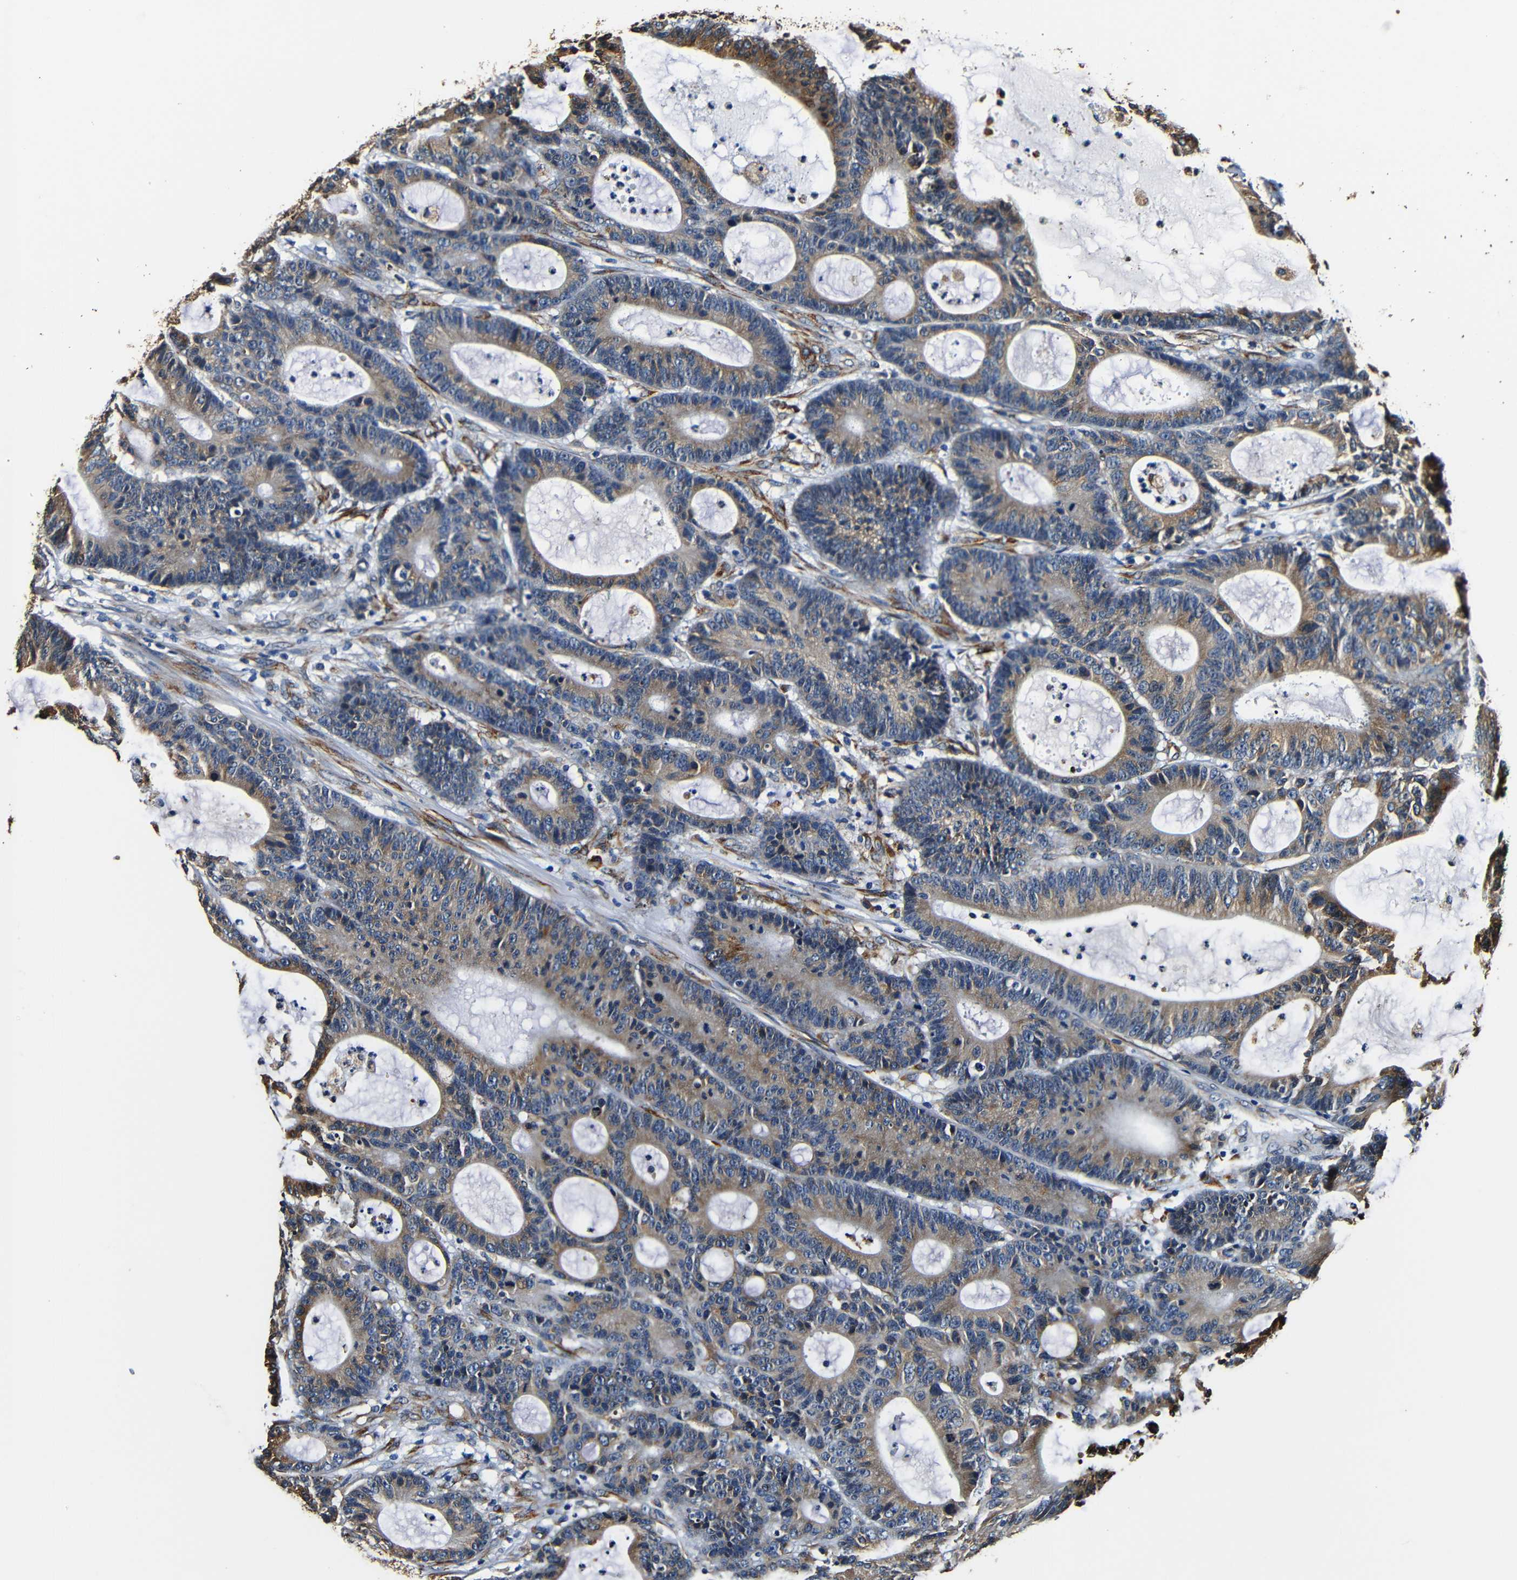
{"staining": {"intensity": "moderate", "quantity": ">75%", "location": "cytoplasmic/membranous"}, "tissue": "colorectal cancer", "cell_type": "Tumor cells", "image_type": "cancer", "snomed": [{"axis": "morphology", "description": "Adenocarcinoma, NOS"}, {"axis": "topography", "description": "Colon"}], "caption": "Immunohistochemistry photomicrograph of neoplastic tissue: human colorectal cancer (adenocarcinoma) stained using immunohistochemistry (IHC) shows medium levels of moderate protein expression localized specifically in the cytoplasmic/membranous of tumor cells, appearing as a cytoplasmic/membranous brown color.", "gene": "RRBP1", "patient": {"sex": "female", "age": 84}}